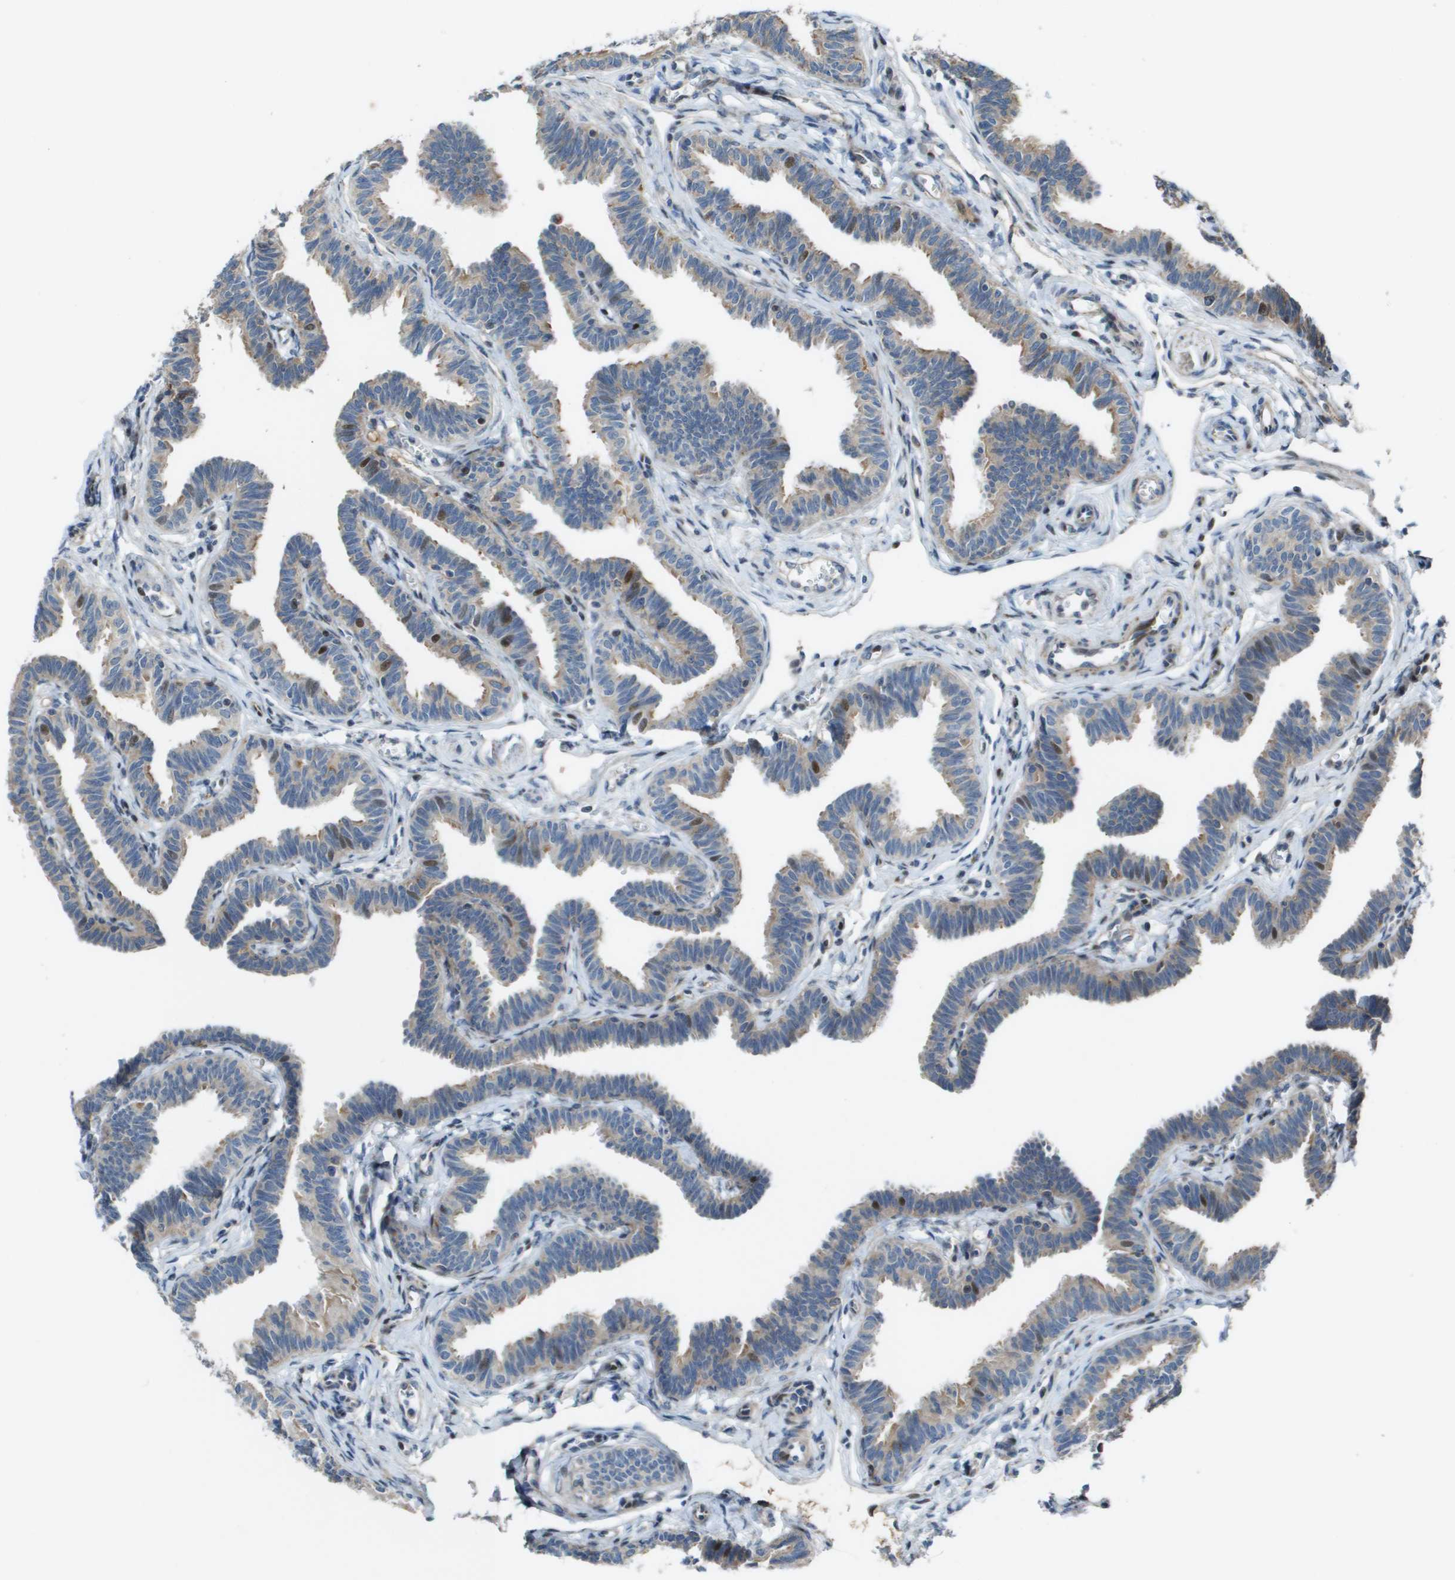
{"staining": {"intensity": "weak", "quantity": "25%-75%", "location": "cytoplasmic/membranous"}, "tissue": "fallopian tube", "cell_type": "Glandular cells", "image_type": "normal", "snomed": [{"axis": "morphology", "description": "Normal tissue, NOS"}, {"axis": "topography", "description": "Fallopian tube"}, {"axis": "topography", "description": "Ovary"}], "caption": "An image of fallopian tube stained for a protein demonstrates weak cytoplasmic/membranous brown staining in glandular cells. (Stains: DAB (3,3'-diaminobenzidine) in brown, nuclei in blue, Microscopy: brightfield microscopy at high magnification).", "gene": "MGAT3", "patient": {"sex": "female", "age": 23}}